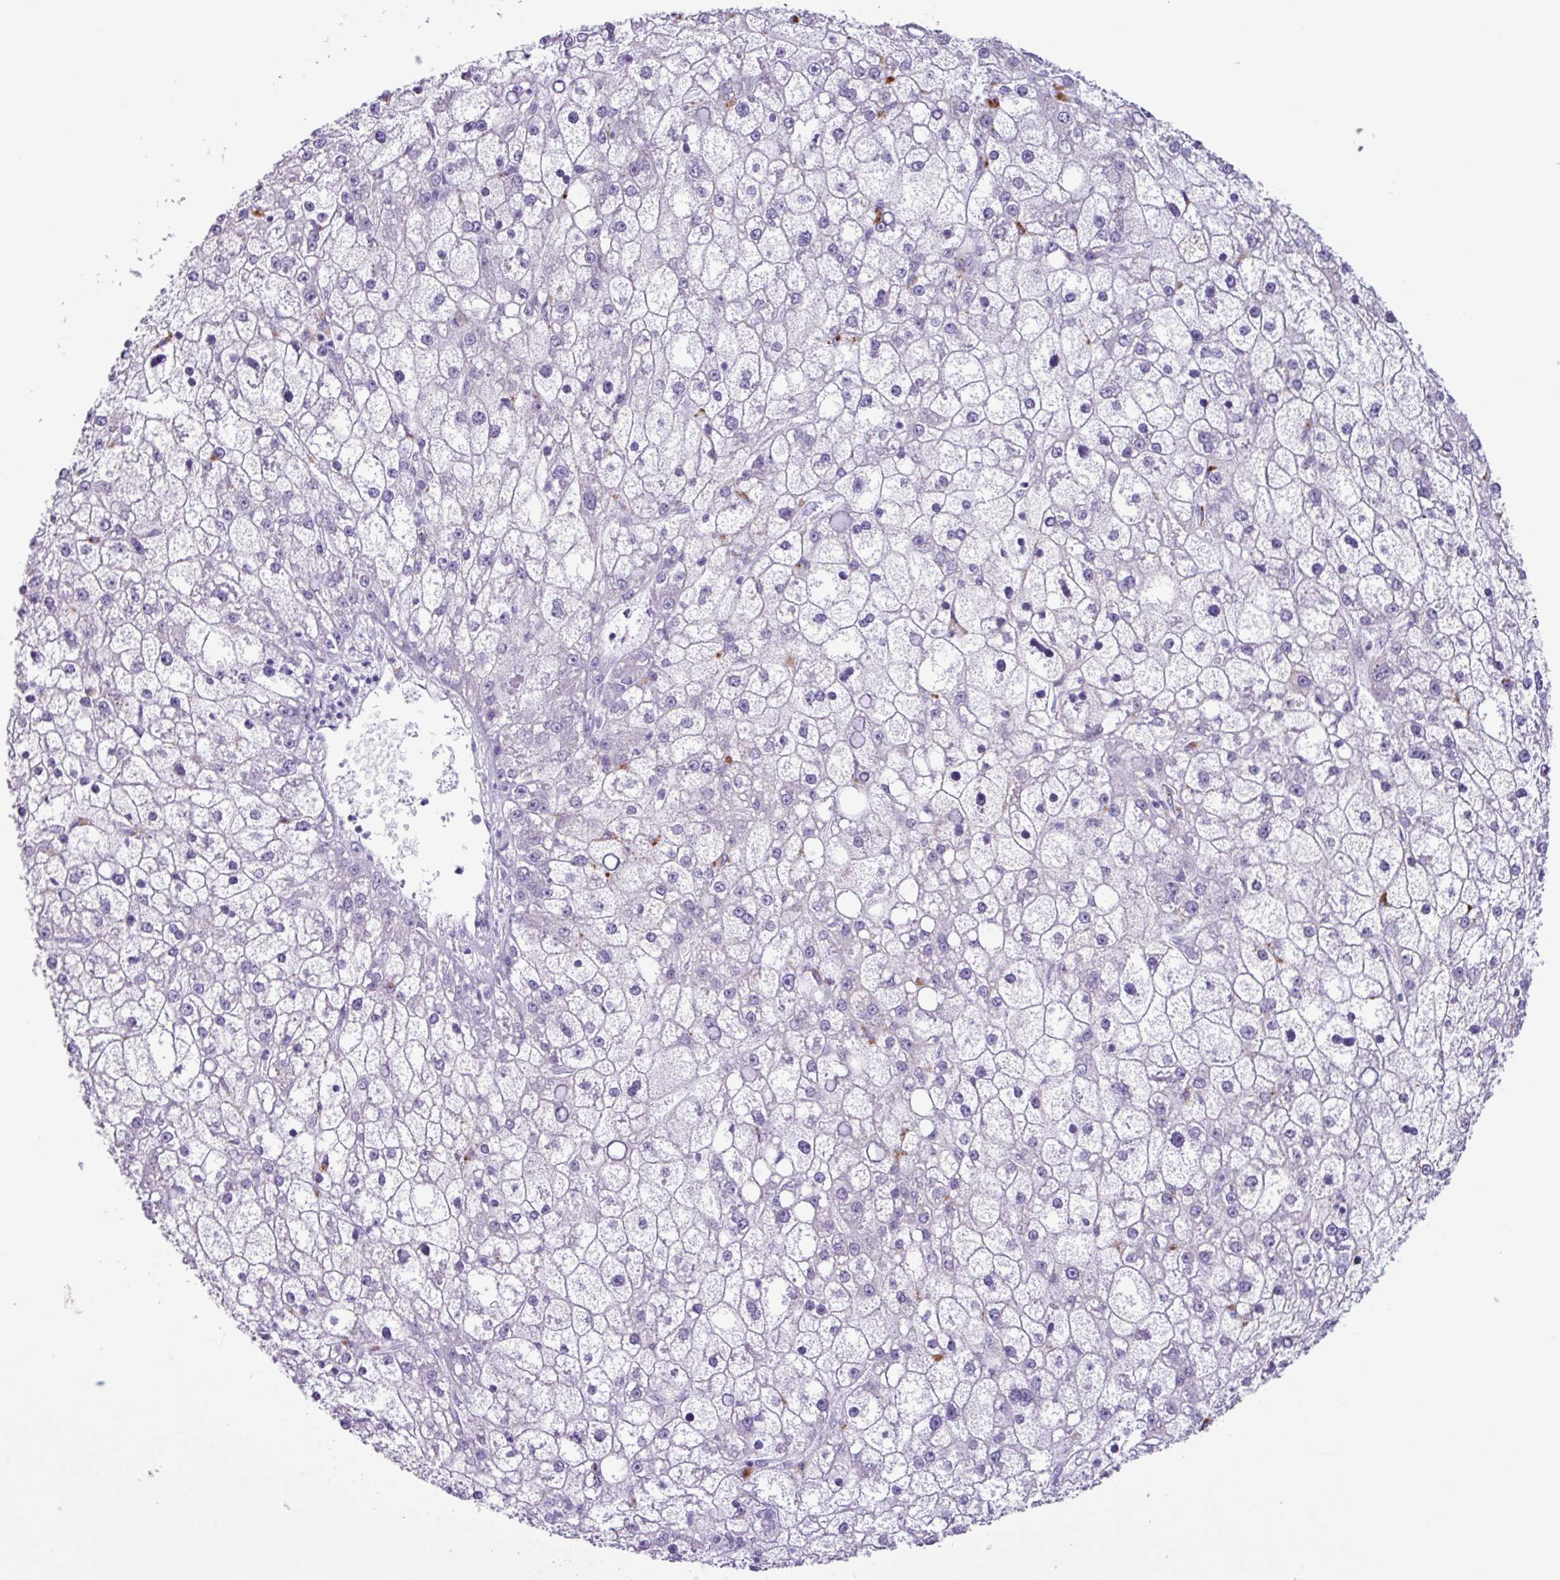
{"staining": {"intensity": "negative", "quantity": "none", "location": "none"}, "tissue": "liver cancer", "cell_type": "Tumor cells", "image_type": "cancer", "snomed": [{"axis": "morphology", "description": "Carcinoma, Hepatocellular, NOS"}, {"axis": "topography", "description": "Liver"}], "caption": "High power microscopy micrograph of an immunohistochemistry (IHC) histopathology image of hepatocellular carcinoma (liver), revealing no significant expression in tumor cells.", "gene": "AGO3", "patient": {"sex": "male", "age": 67}}